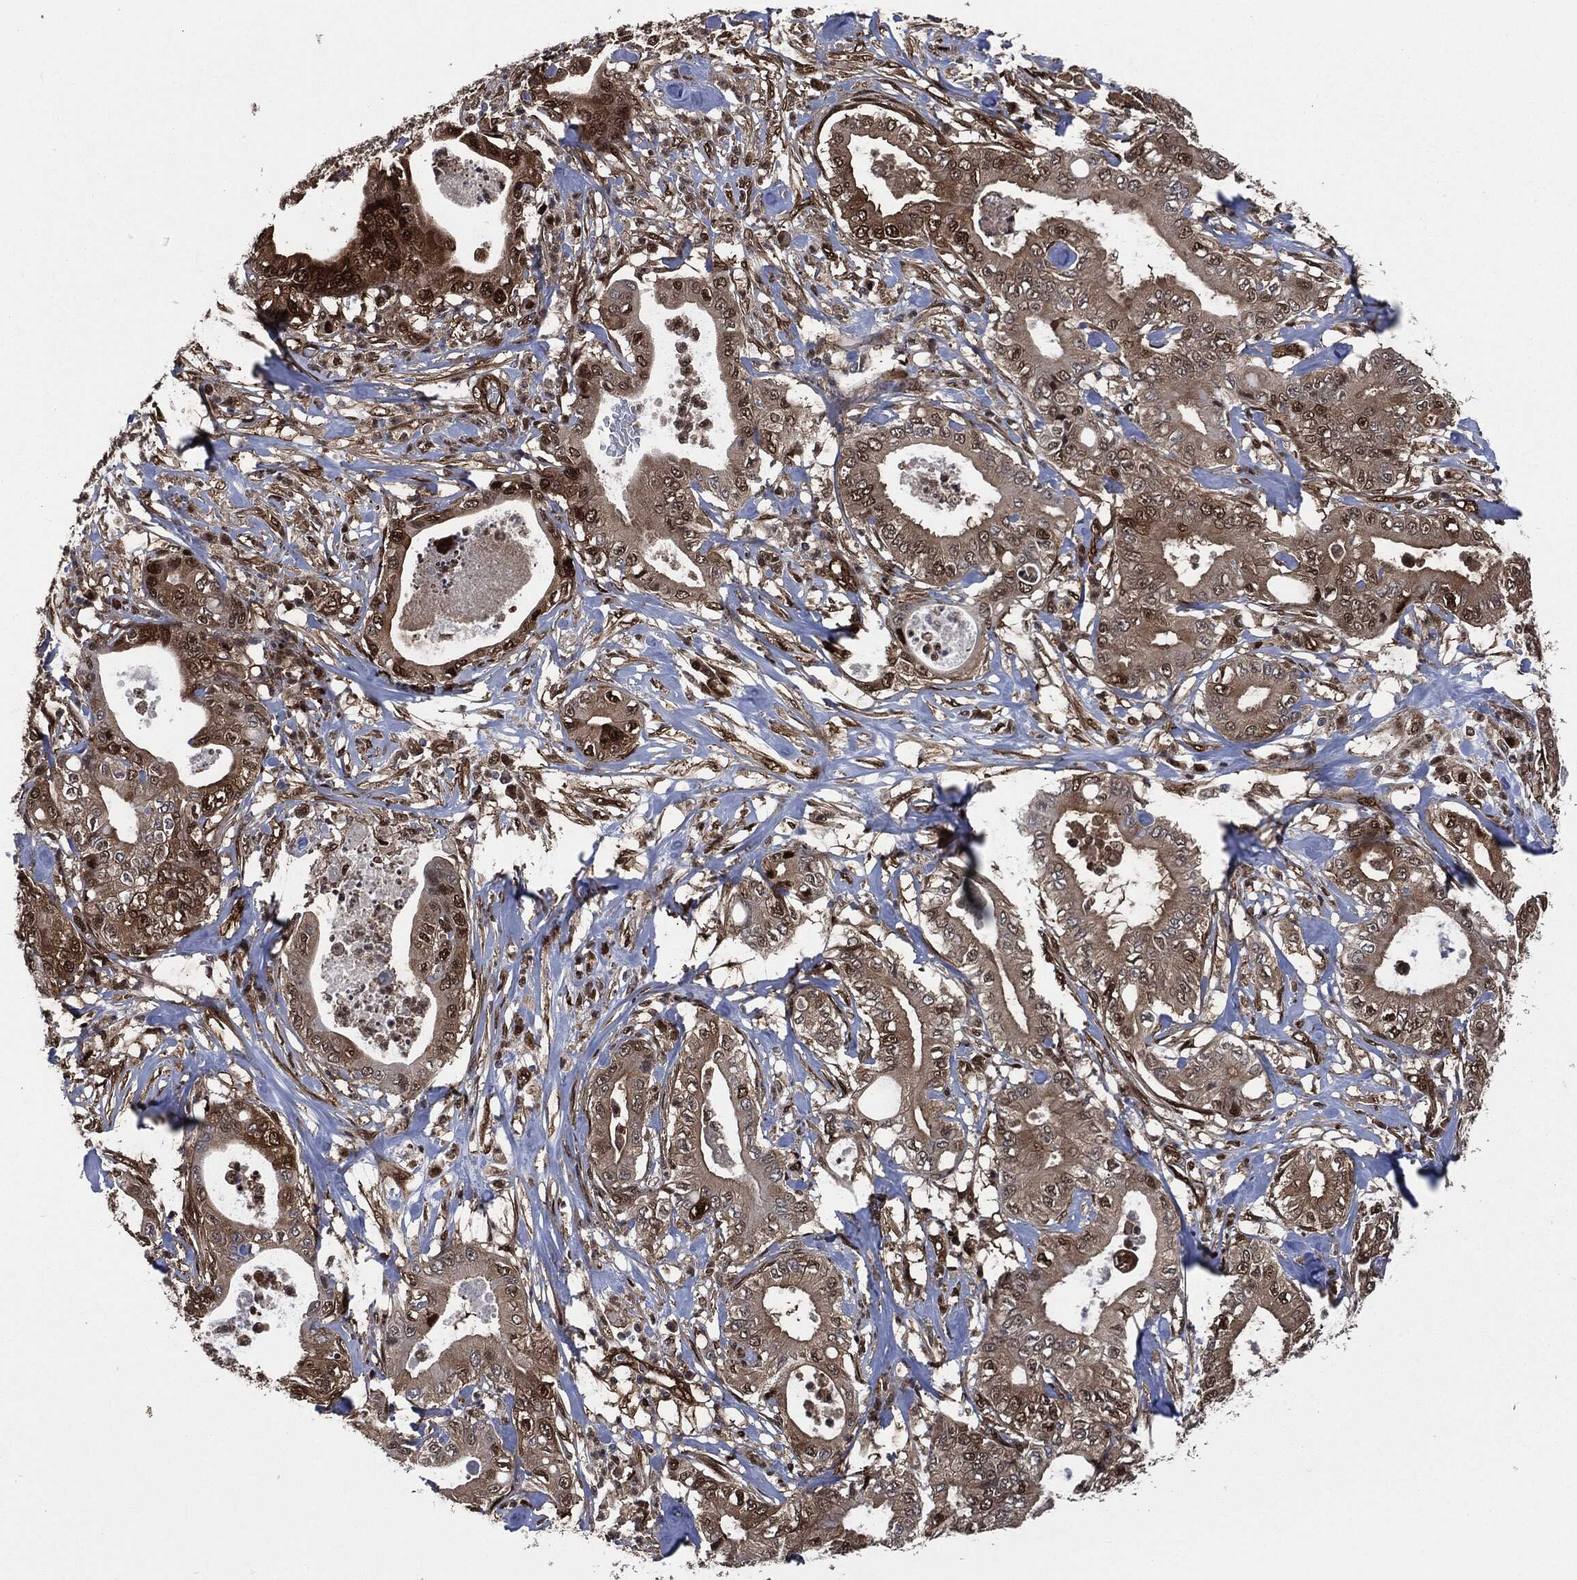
{"staining": {"intensity": "strong", "quantity": "<25%", "location": "cytoplasmic/membranous,nuclear"}, "tissue": "pancreatic cancer", "cell_type": "Tumor cells", "image_type": "cancer", "snomed": [{"axis": "morphology", "description": "Adenocarcinoma, NOS"}, {"axis": "topography", "description": "Pancreas"}], "caption": "A brown stain highlights strong cytoplasmic/membranous and nuclear expression of a protein in pancreatic cancer (adenocarcinoma) tumor cells. Immunohistochemistry stains the protein of interest in brown and the nuclei are stained blue.", "gene": "DCTN1", "patient": {"sex": "male", "age": 71}}